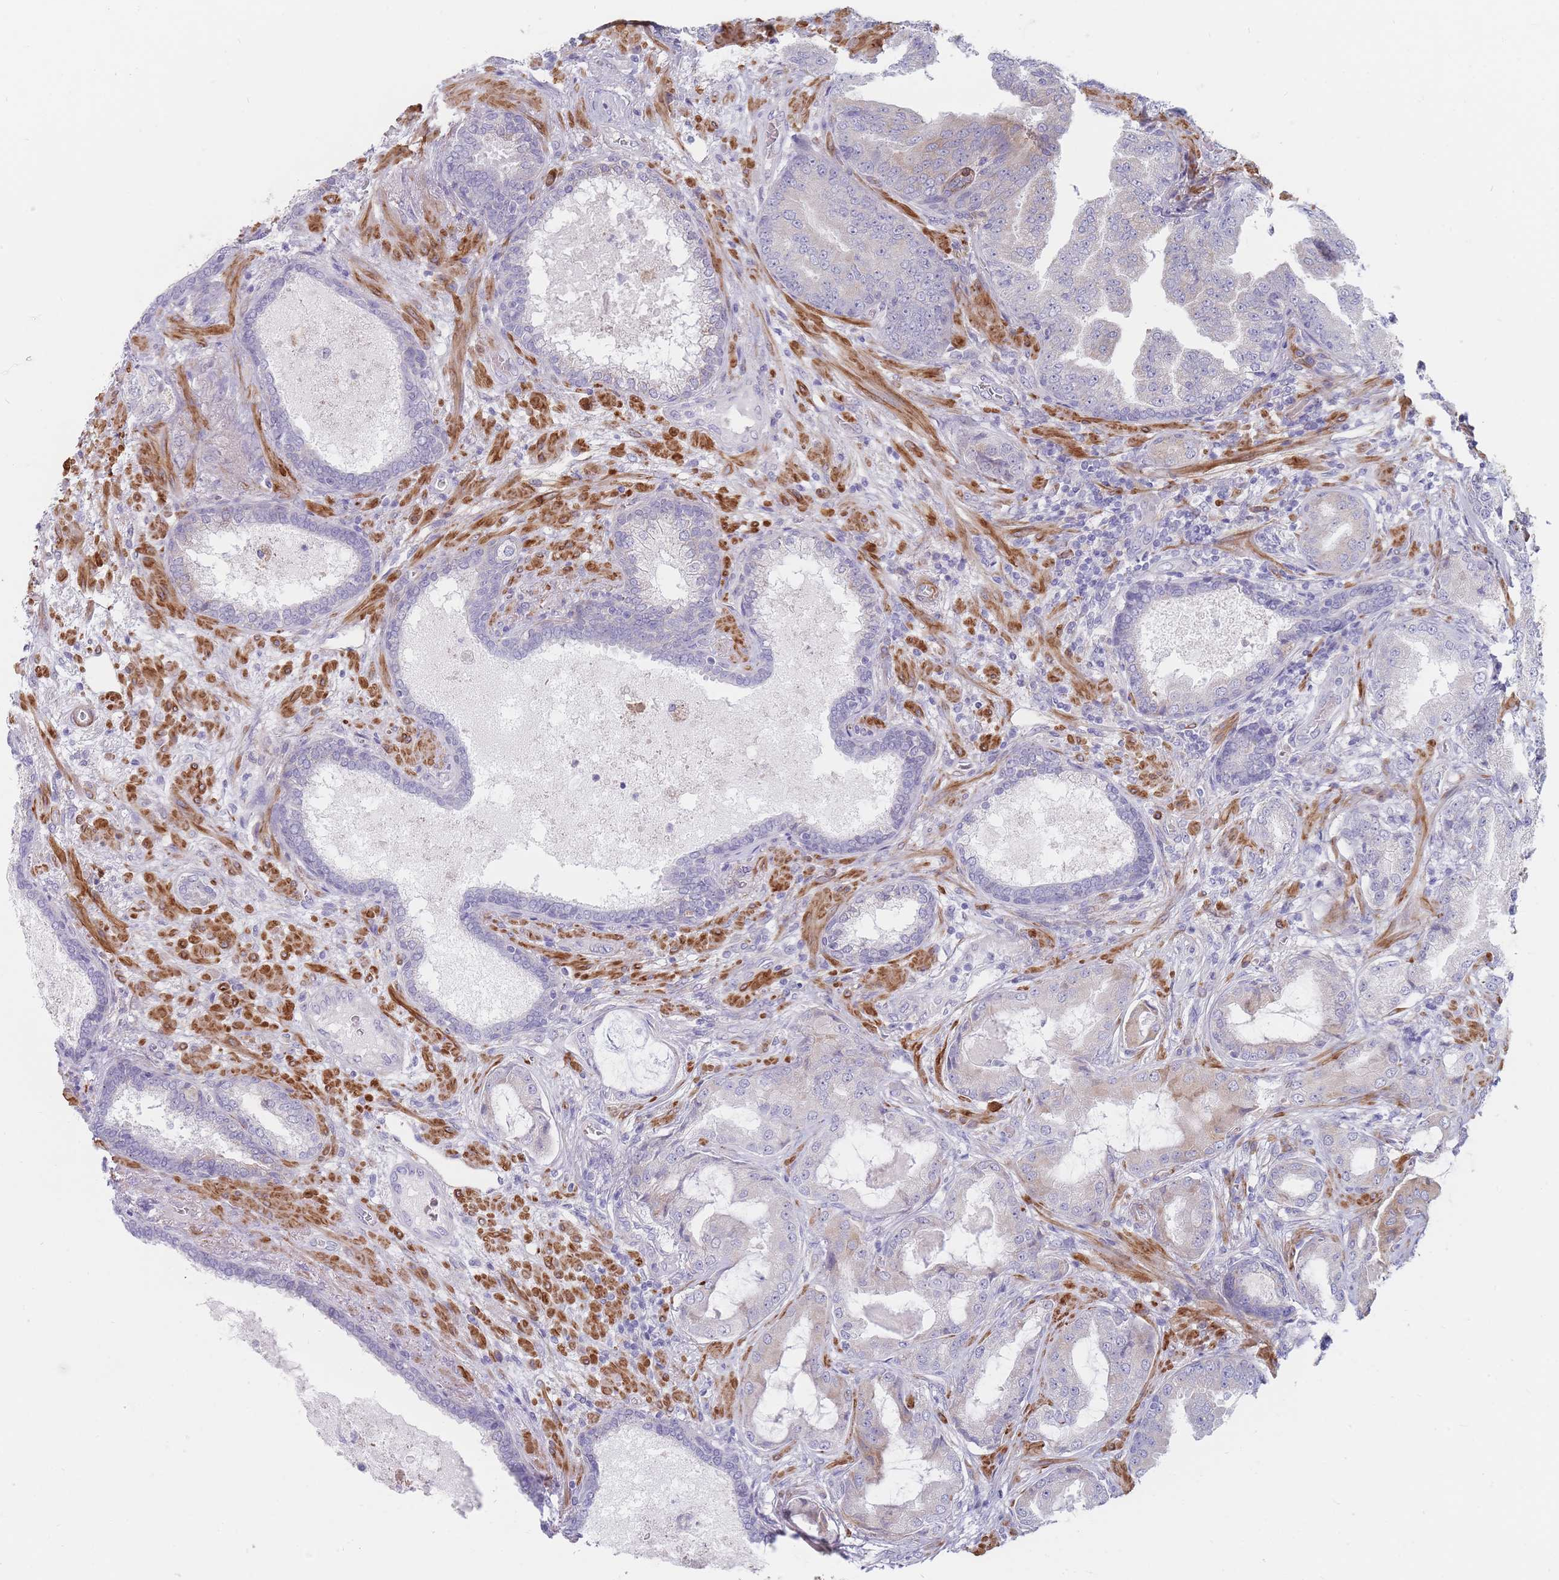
{"staining": {"intensity": "weak", "quantity": "<25%", "location": "cytoplasmic/membranous"}, "tissue": "prostate cancer", "cell_type": "Tumor cells", "image_type": "cancer", "snomed": [{"axis": "morphology", "description": "Adenocarcinoma, High grade"}, {"axis": "topography", "description": "Prostate"}], "caption": "The IHC image has no significant staining in tumor cells of prostate cancer tissue.", "gene": "ERBIN", "patient": {"sex": "male", "age": 68}}